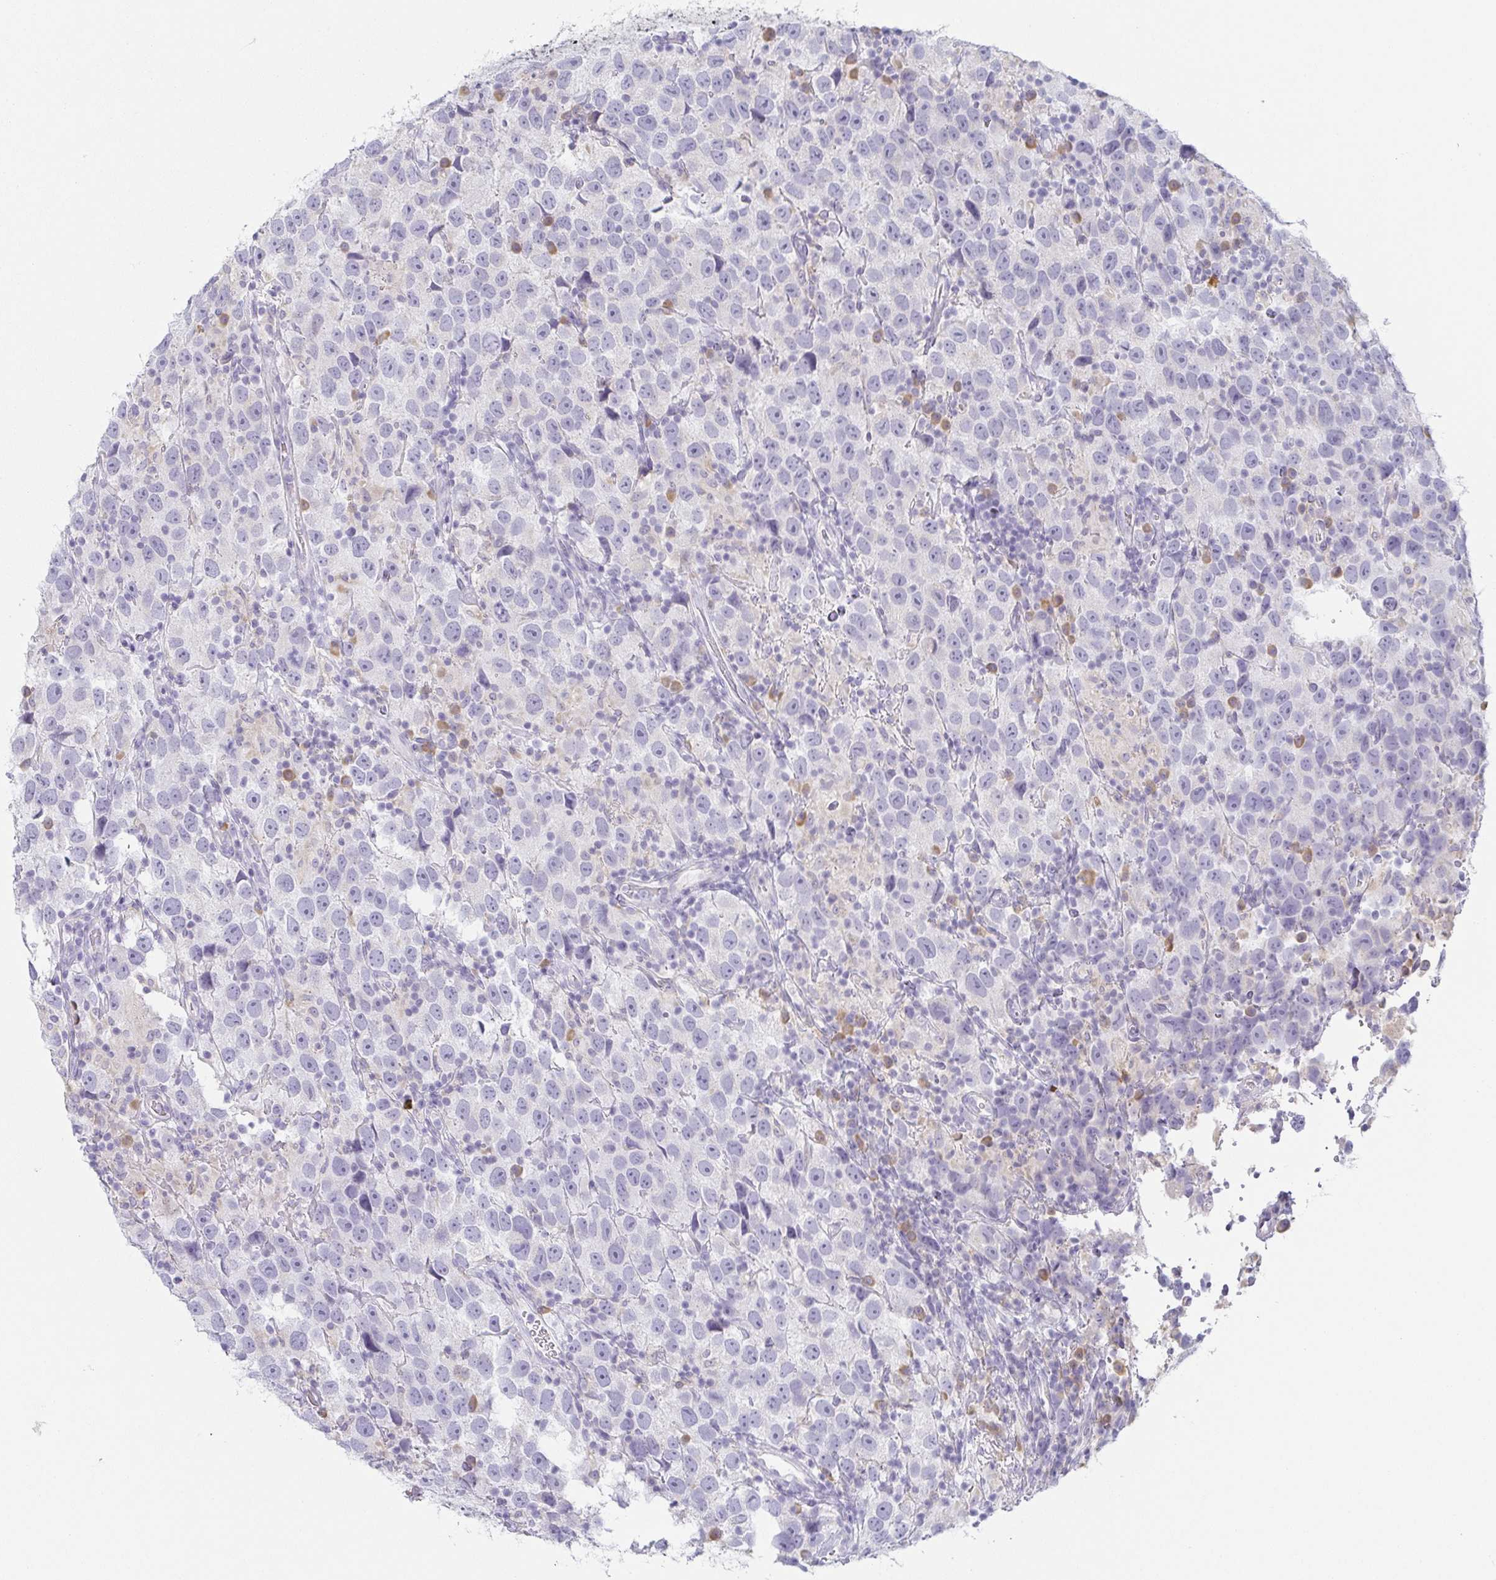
{"staining": {"intensity": "negative", "quantity": "none", "location": "none"}, "tissue": "testis cancer", "cell_type": "Tumor cells", "image_type": "cancer", "snomed": [{"axis": "morphology", "description": "Seminoma, NOS"}, {"axis": "topography", "description": "Testis"}], "caption": "Tumor cells are negative for brown protein staining in testis cancer.", "gene": "PRR27", "patient": {"sex": "male", "age": 26}}